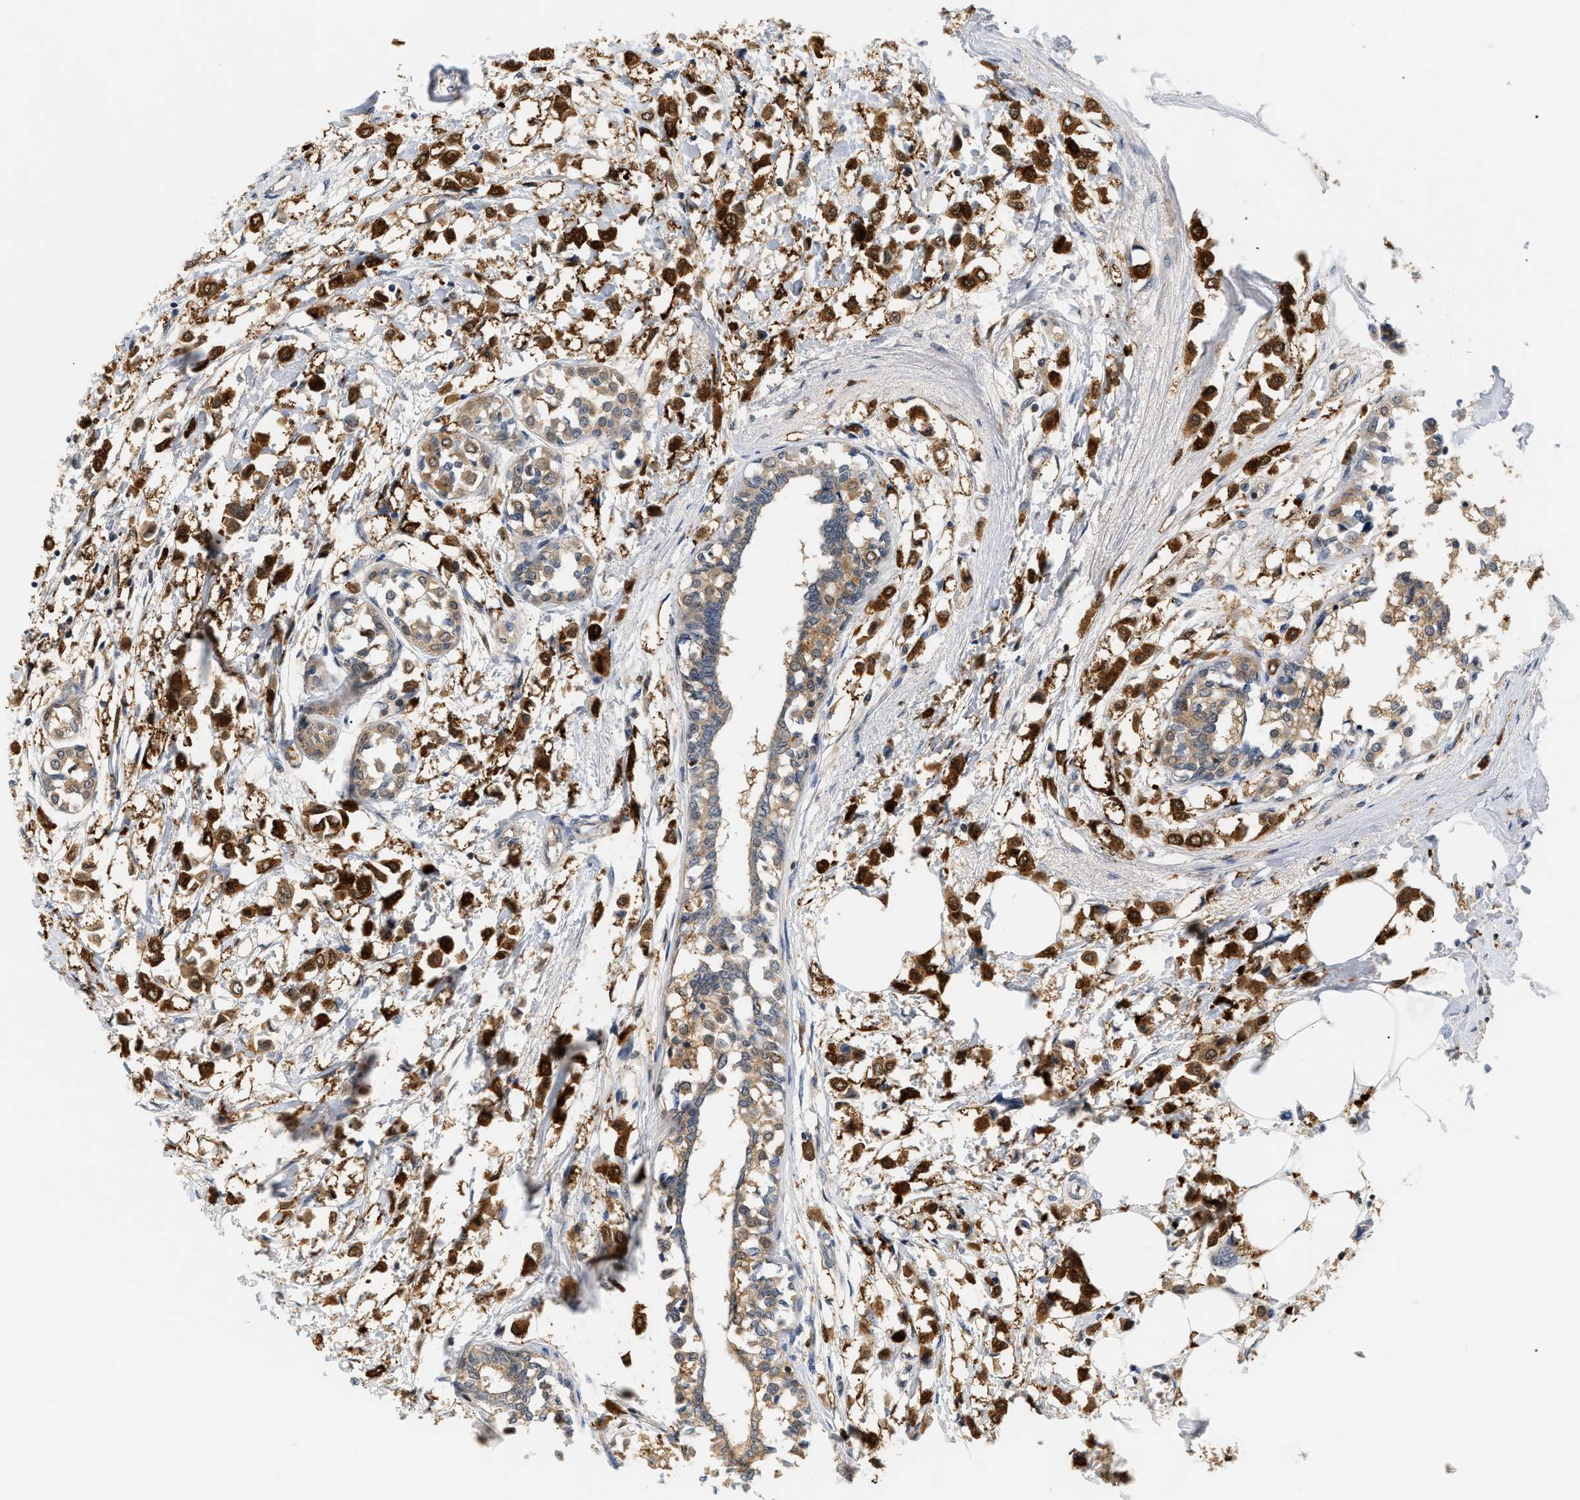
{"staining": {"intensity": "strong", "quantity": ">75%", "location": "cytoplasmic/membranous"}, "tissue": "breast cancer", "cell_type": "Tumor cells", "image_type": "cancer", "snomed": [{"axis": "morphology", "description": "Lobular carcinoma"}, {"axis": "topography", "description": "Breast"}], "caption": "Protein staining of breast lobular carcinoma tissue demonstrates strong cytoplasmic/membranous positivity in approximately >75% of tumor cells.", "gene": "PYCARD", "patient": {"sex": "female", "age": 51}}